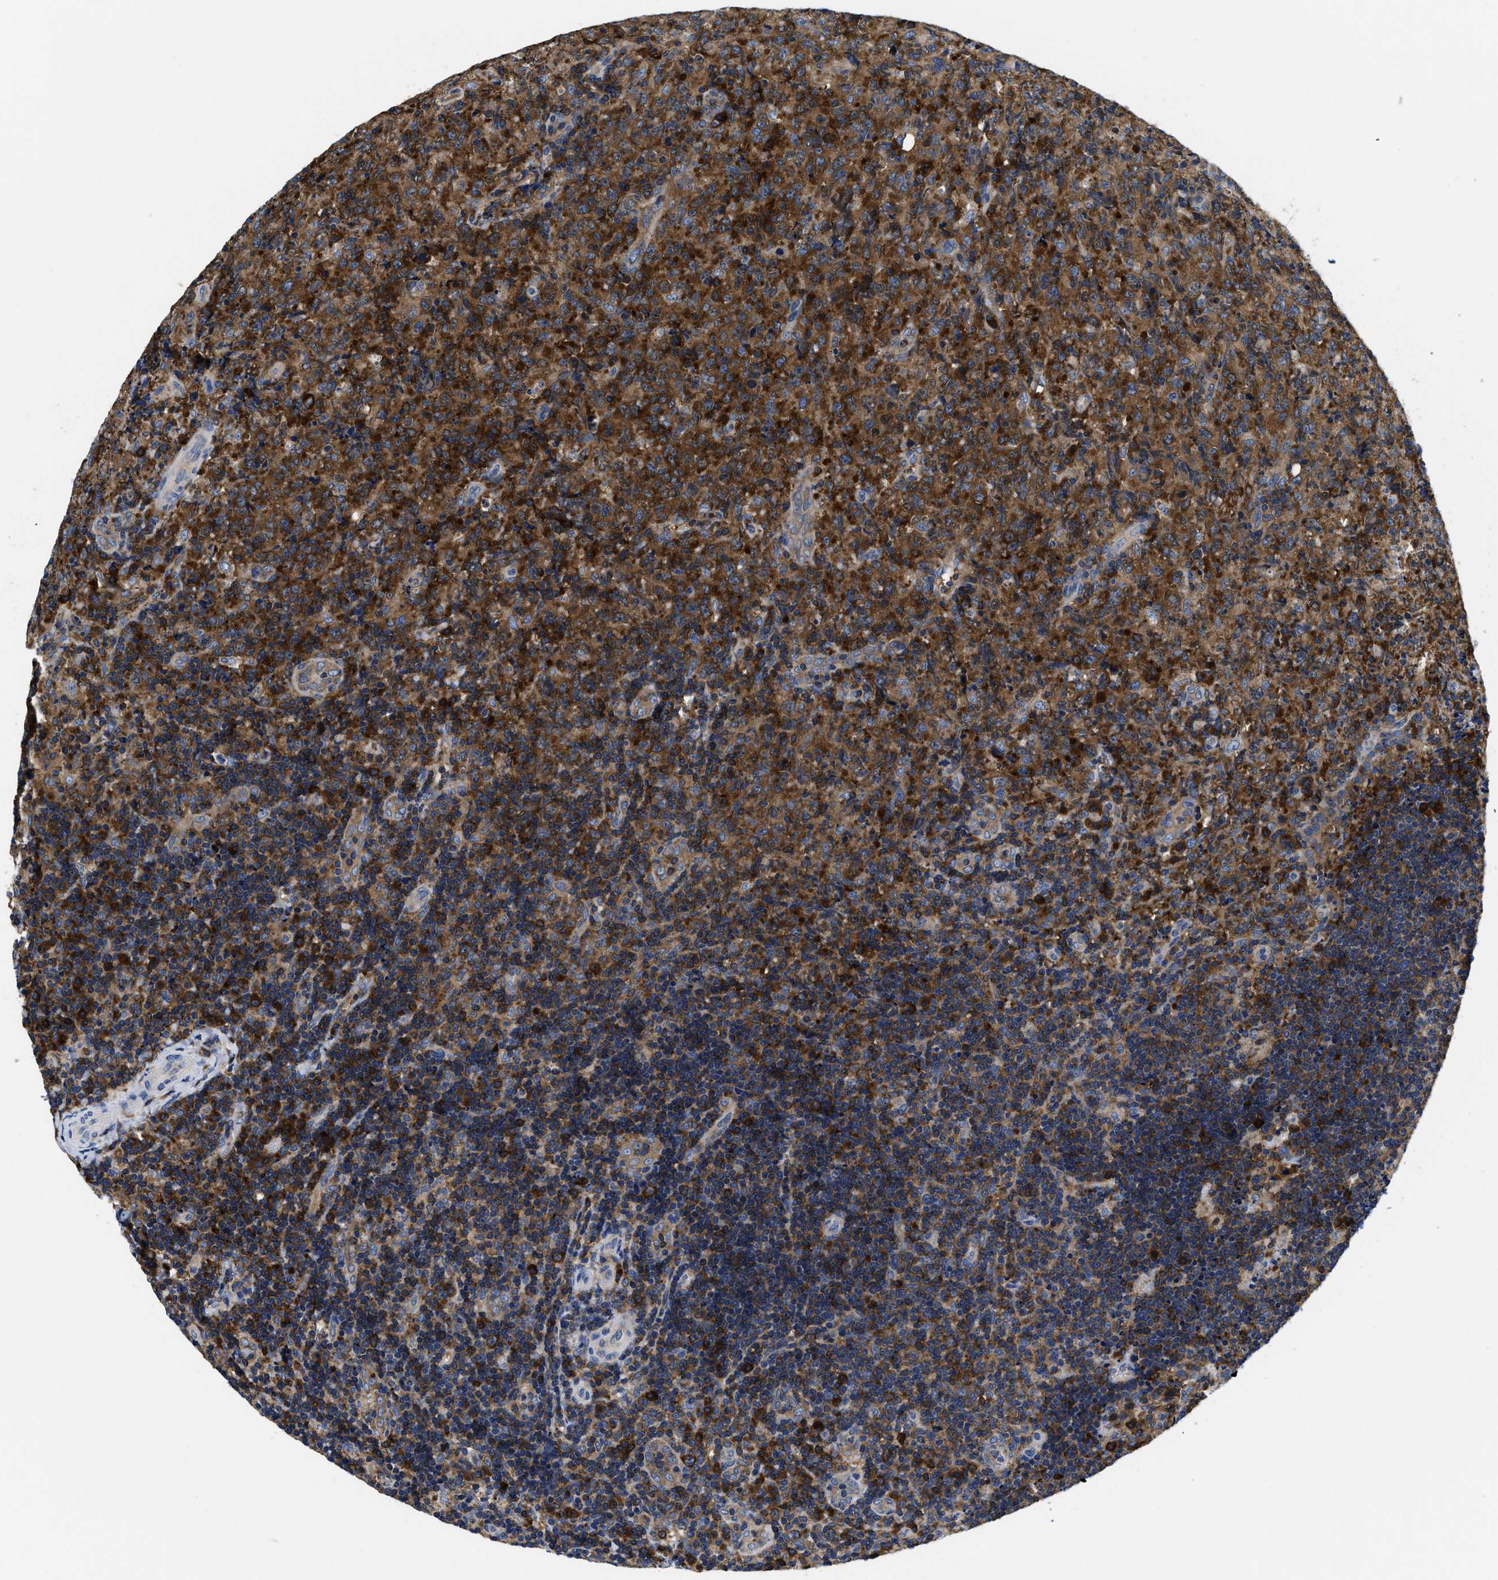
{"staining": {"intensity": "strong", "quantity": ">75%", "location": "cytoplasmic/membranous"}, "tissue": "lymphoma", "cell_type": "Tumor cells", "image_type": "cancer", "snomed": [{"axis": "morphology", "description": "Malignant lymphoma, non-Hodgkin's type, High grade"}, {"axis": "topography", "description": "Tonsil"}], "caption": "Immunohistochemistry staining of high-grade malignant lymphoma, non-Hodgkin's type, which exhibits high levels of strong cytoplasmic/membranous staining in about >75% of tumor cells indicating strong cytoplasmic/membranous protein expression. The staining was performed using DAB (3,3'-diaminobenzidine) (brown) for protein detection and nuclei were counterstained in hematoxylin (blue).", "gene": "YARS1", "patient": {"sex": "female", "age": 36}}